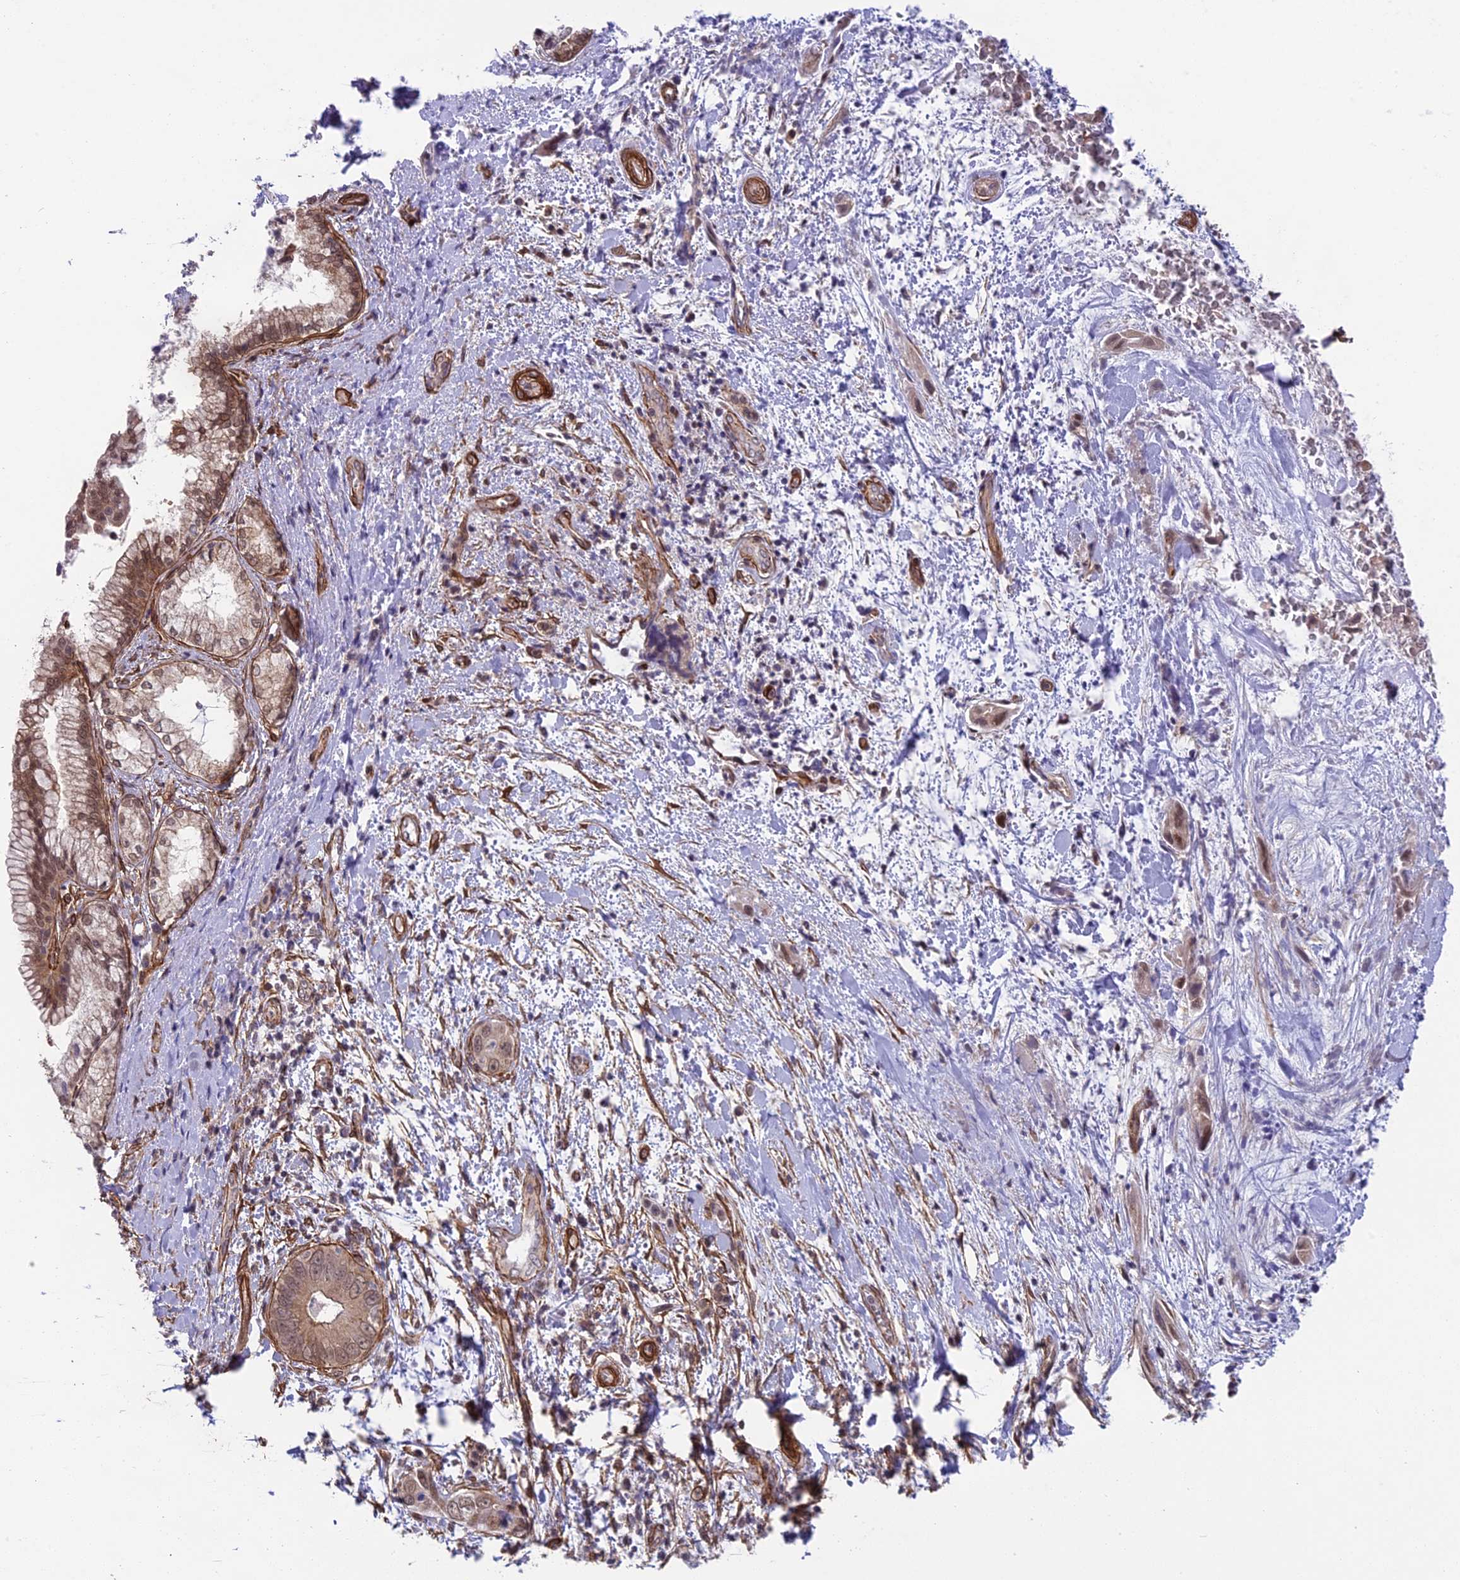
{"staining": {"intensity": "moderate", "quantity": ">75%", "location": "cytoplasmic/membranous,nuclear"}, "tissue": "pancreatic cancer", "cell_type": "Tumor cells", "image_type": "cancer", "snomed": [{"axis": "morphology", "description": "Adenocarcinoma, NOS"}, {"axis": "topography", "description": "Pancreas"}], "caption": "An image showing moderate cytoplasmic/membranous and nuclear positivity in approximately >75% of tumor cells in pancreatic cancer, as visualized by brown immunohistochemical staining.", "gene": "TNS1", "patient": {"sex": "female", "age": 78}}